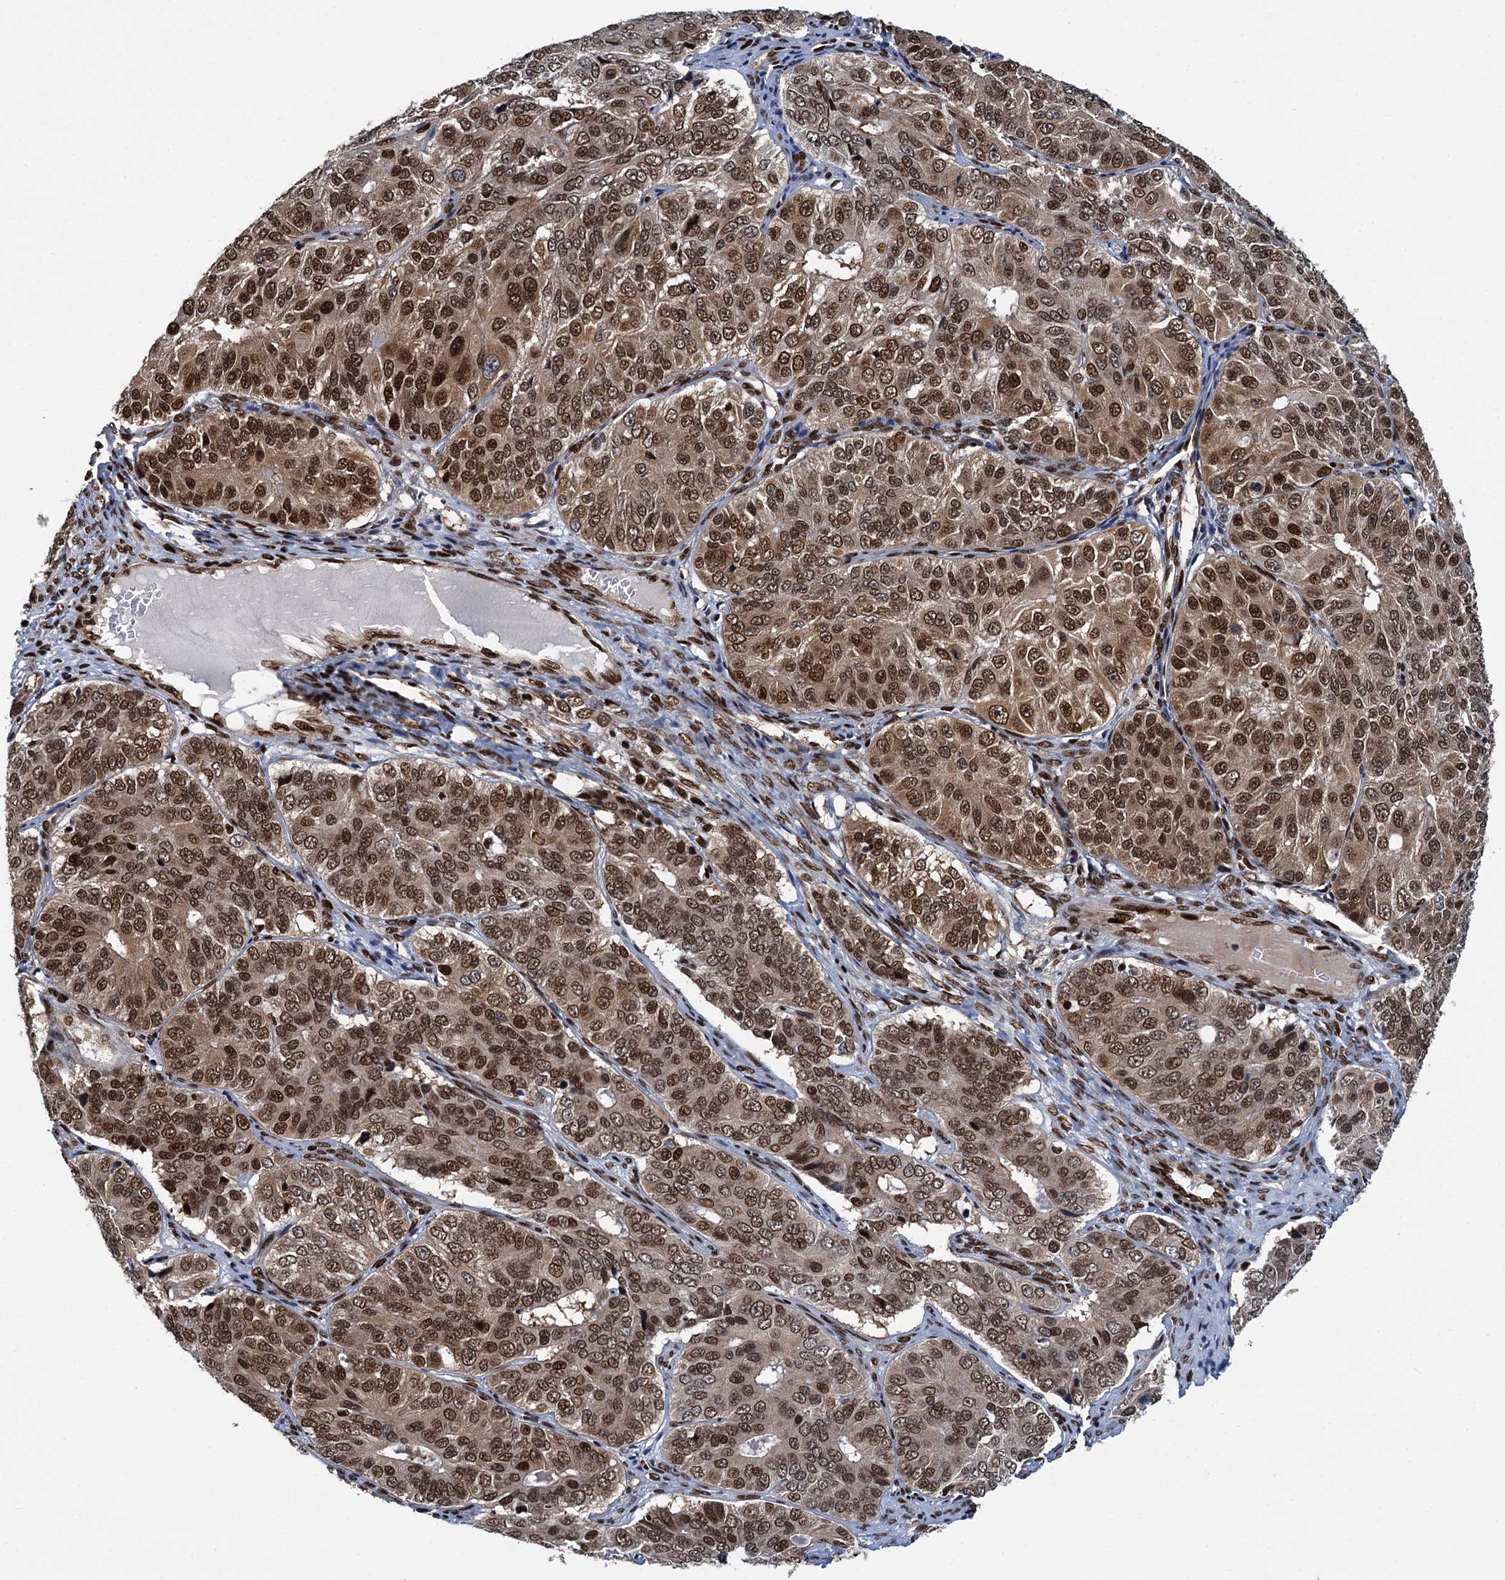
{"staining": {"intensity": "moderate", "quantity": ">75%", "location": "cytoplasmic/membranous,nuclear"}, "tissue": "ovarian cancer", "cell_type": "Tumor cells", "image_type": "cancer", "snomed": [{"axis": "morphology", "description": "Carcinoma, endometroid"}, {"axis": "topography", "description": "Ovary"}], "caption": "Protein staining of ovarian cancer tissue shows moderate cytoplasmic/membranous and nuclear staining in approximately >75% of tumor cells. The staining was performed using DAB to visualize the protein expression in brown, while the nuclei were stained in blue with hematoxylin (Magnification: 20x).", "gene": "PPP4R1", "patient": {"sex": "female", "age": 51}}